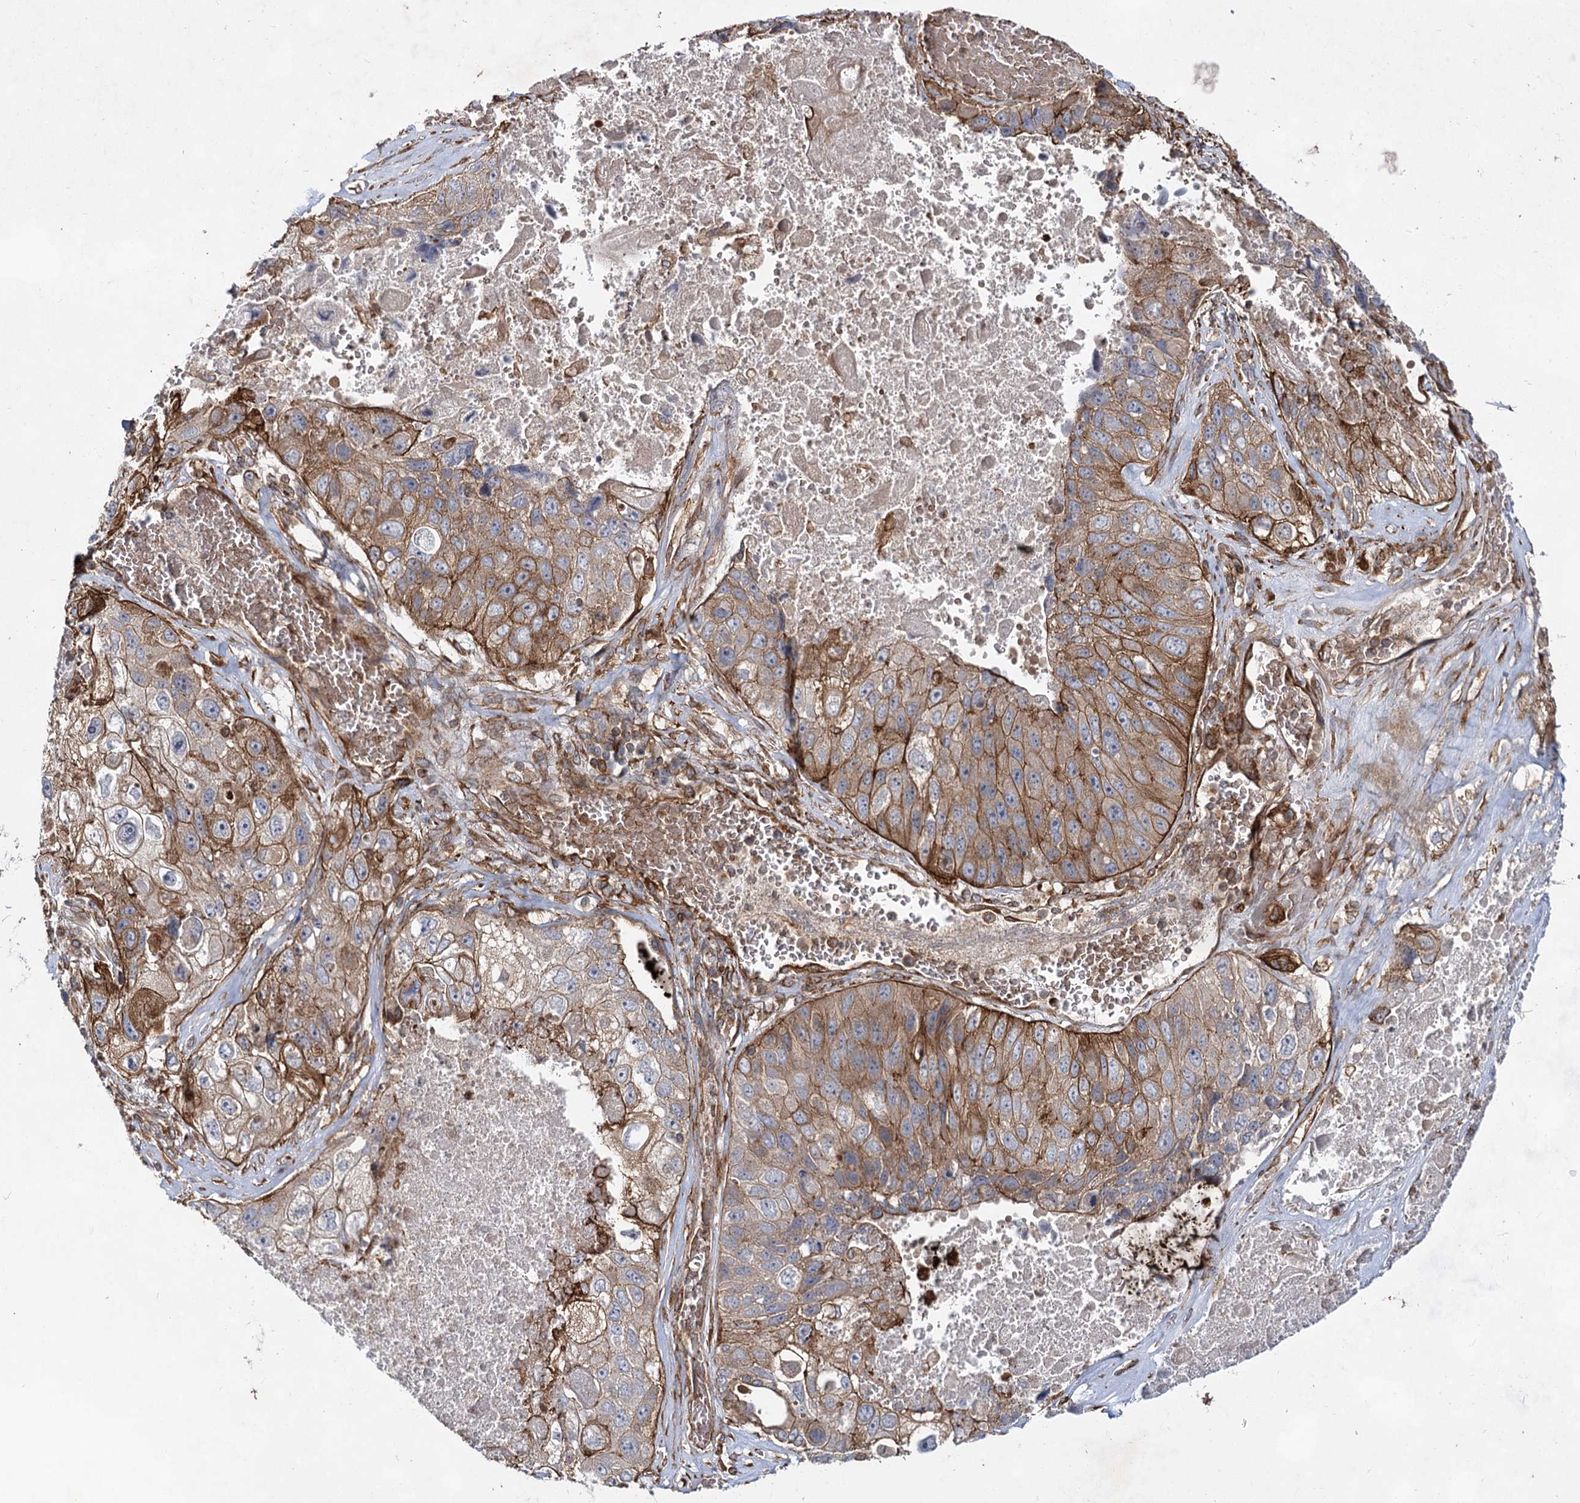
{"staining": {"intensity": "strong", "quantity": ">75%", "location": "cytoplasmic/membranous"}, "tissue": "lung cancer", "cell_type": "Tumor cells", "image_type": "cancer", "snomed": [{"axis": "morphology", "description": "Squamous cell carcinoma, NOS"}, {"axis": "topography", "description": "Lung"}], "caption": "Immunohistochemistry of human lung cancer exhibits high levels of strong cytoplasmic/membranous staining in about >75% of tumor cells. (Brightfield microscopy of DAB IHC at high magnification).", "gene": "IQSEC1", "patient": {"sex": "male", "age": 61}}